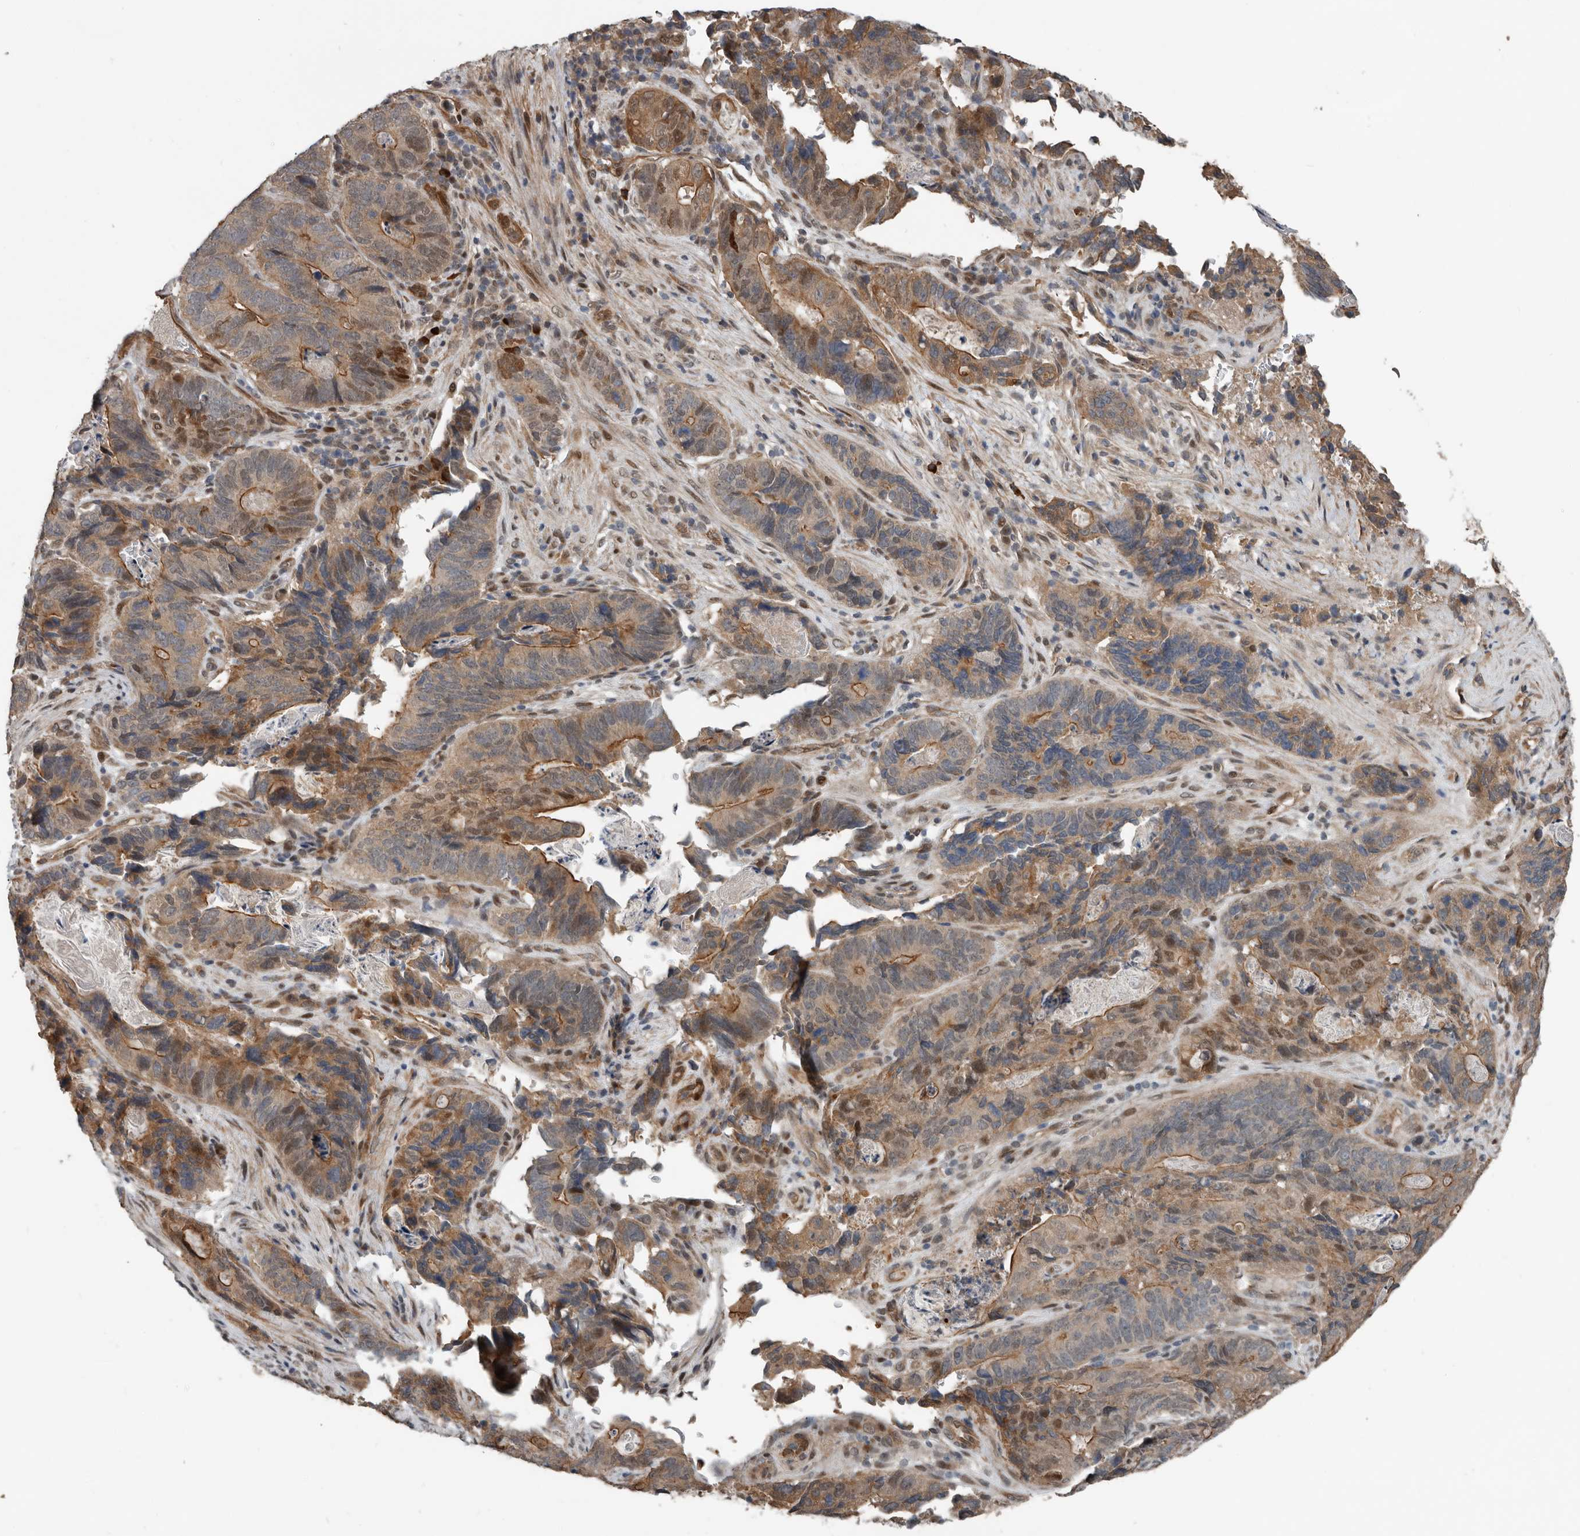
{"staining": {"intensity": "moderate", "quantity": ">75%", "location": "cytoplasmic/membranous,nuclear"}, "tissue": "stomach cancer", "cell_type": "Tumor cells", "image_type": "cancer", "snomed": [{"axis": "morphology", "description": "Normal tissue, NOS"}, {"axis": "morphology", "description": "Adenocarcinoma, NOS"}, {"axis": "topography", "description": "Stomach"}], "caption": "Stomach cancer (adenocarcinoma) stained with immunohistochemistry exhibits moderate cytoplasmic/membranous and nuclear staining in about >75% of tumor cells.", "gene": "YOD1", "patient": {"sex": "female", "age": 89}}